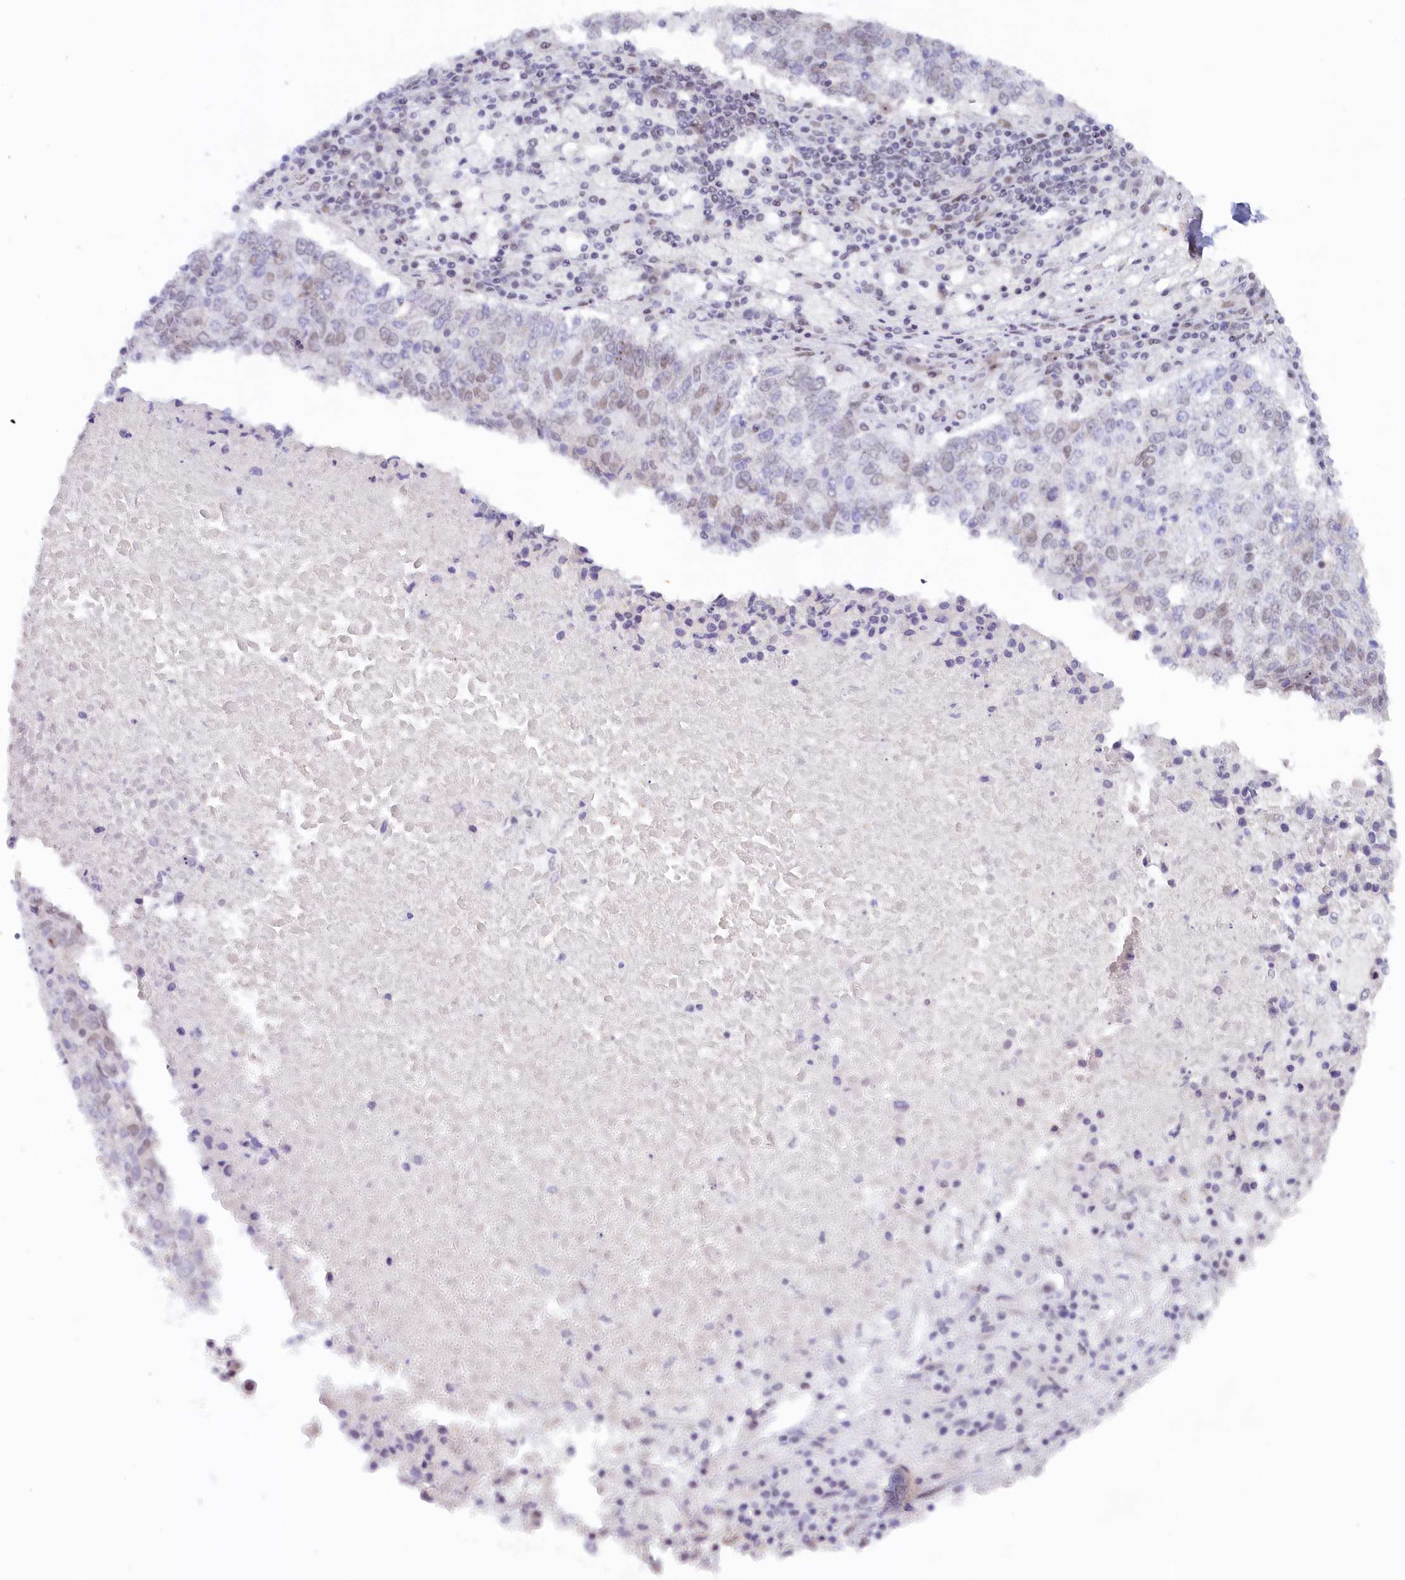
{"staining": {"intensity": "negative", "quantity": "none", "location": "none"}, "tissue": "lung cancer", "cell_type": "Tumor cells", "image_type": "cancer", "snomed": [{"axis": "morphology", "description": "Squamous cell carcinoma, NOS"}, {"axis": "topography", "description": "Lung"}], "caption": "Tumor cells are negative for protein expression in human squamous cell carcinoma (lung). The staining was performed using DAB (3,3'-diaminobenzidine) to visualize the protein expression in brown, while the nuclei were stained in blue with hematoxylin (Magnification: 20x).", "gene": "SEC31B", "patient": {"sex": "male", "age": 73}}